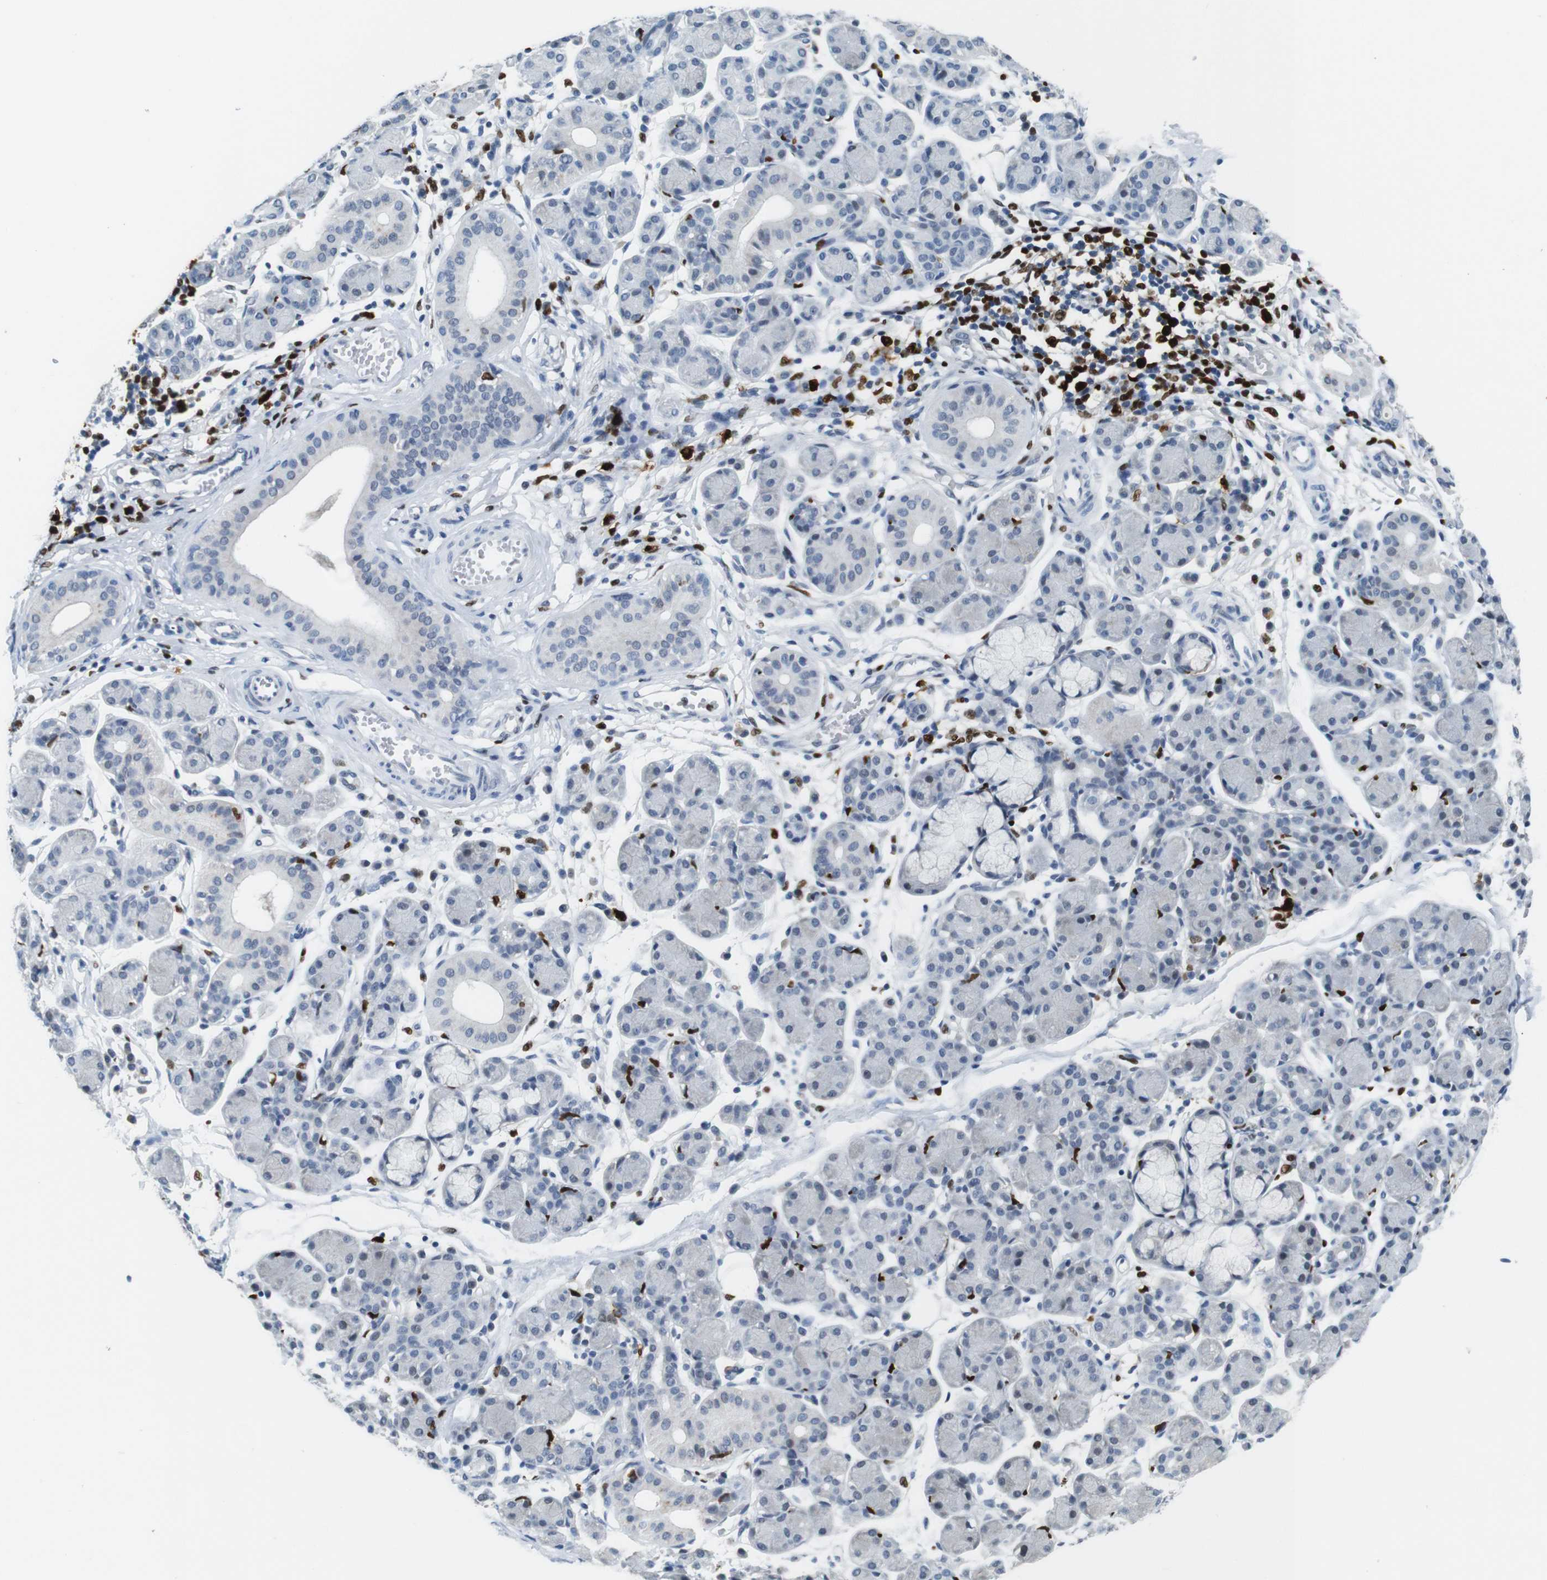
{"staining": {"intensity": "negative", "quantity": "none", "location": "none"}, "tissue": "salivary gland", "cell_type": "Glandular cells", "image_type": "normal", "snomed": [{"axis": "morphology", "description": "Normal tissue, NOS"}, {"axis": "morphology", "description": "Inflammation, NOS"}, {"axis": "topography", "description": "Lymph node"}, {"axis": "topography", "description": "Salivary gland"}], "caption": "High power microscopy photomicrograph of an immunohistochemistry (IHC) photomicrograph of unremarkable salivary gland, revealing no significant expression in glandular cells. (DAB (3,3'-diaminobenzidine) immunohistochemistry visualized using brightfield microscopy, high magnification).", "gene": "IRF8", "patient": {"sex": "male", "age": 3}}